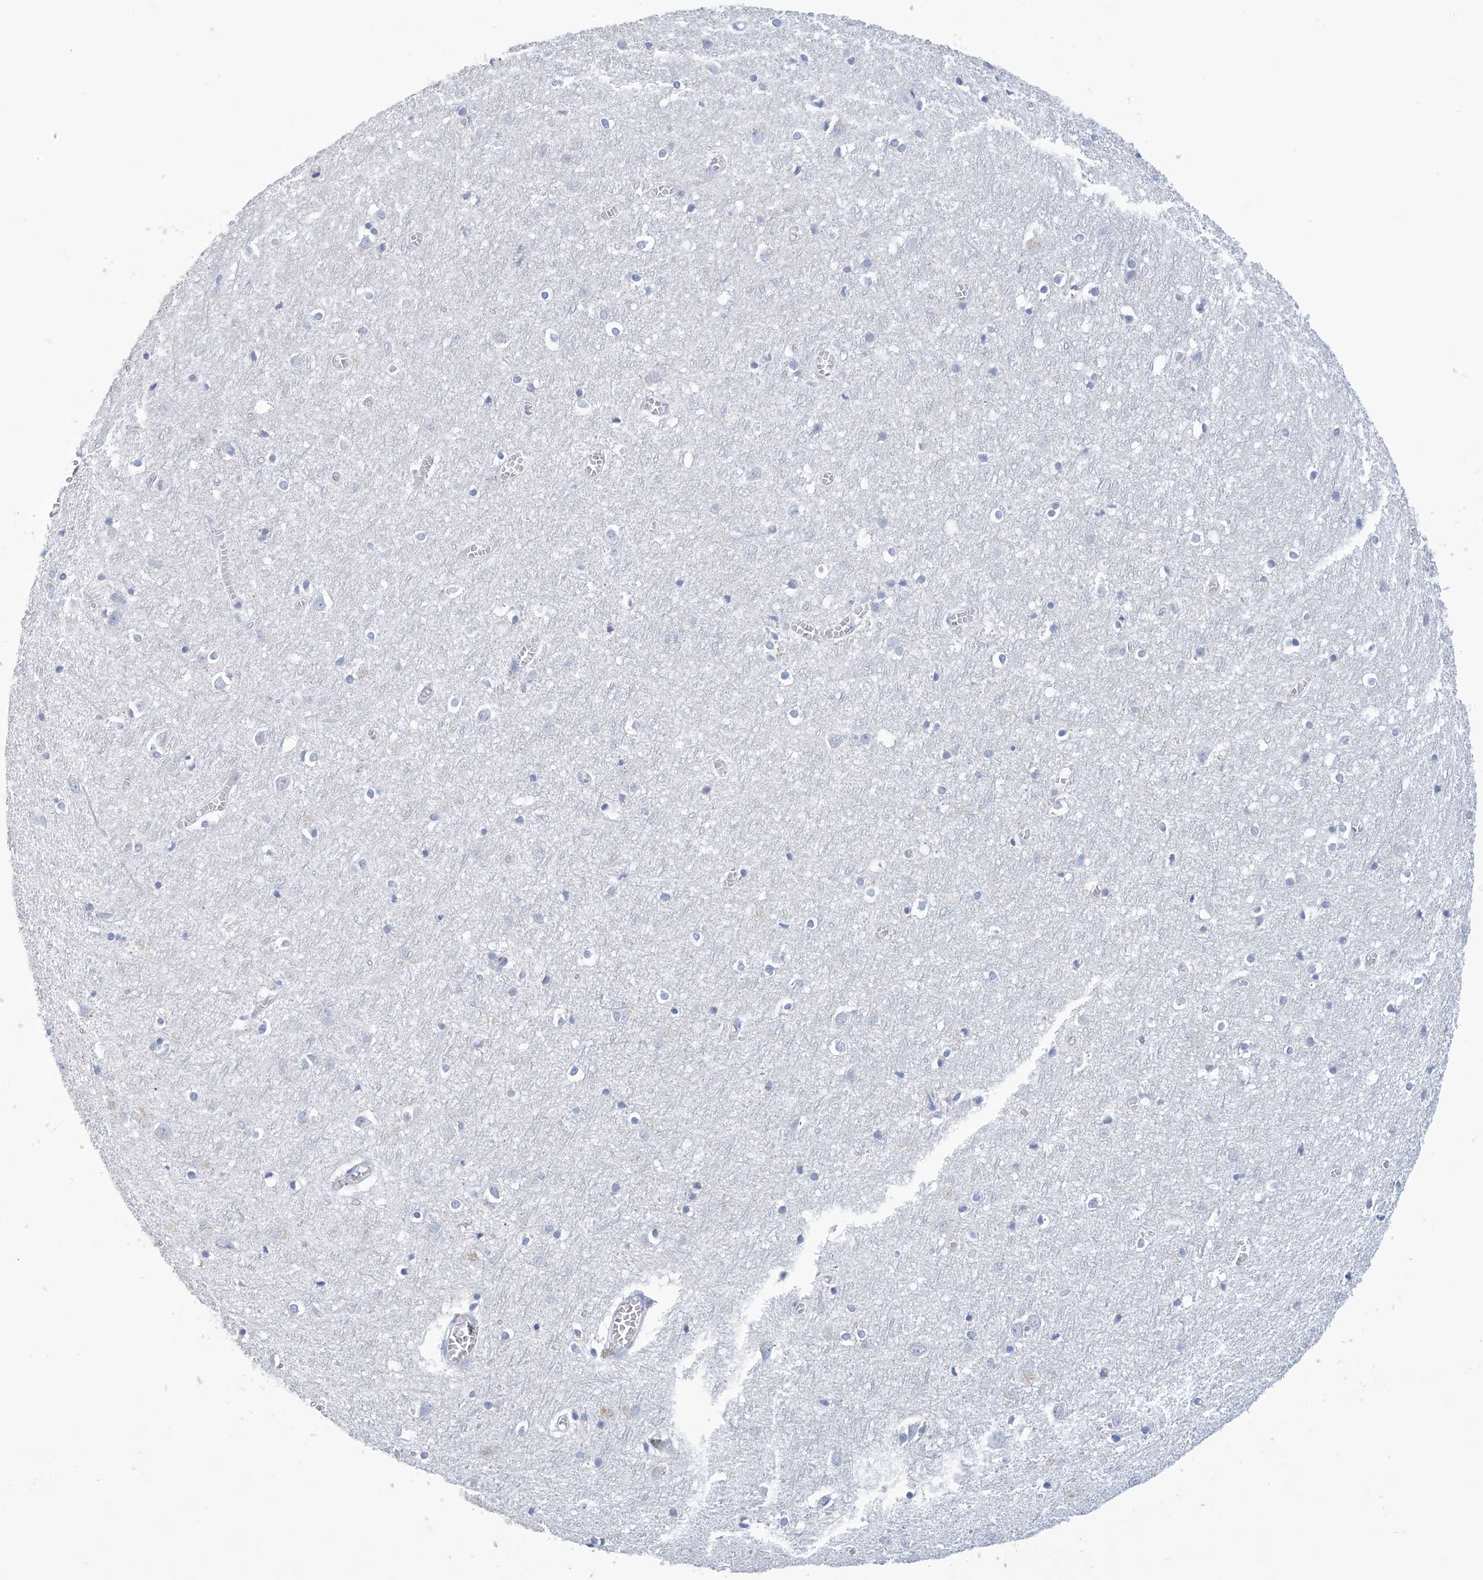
{"staining": {"intensity": "negative", "quantity": "none", "location": "none"}, "tissue": "cerebral cortex", "cell_type": "Endothelial cells", "image_type": "normal", "snomed": [{"axis": "morphology", "description": "Normal tissue, NOS"}, {"axis": "topography", "description": "Cerebral cortex"}], "caption": "Immunohistochemistry of unremarkable human cerebral cortex exhibits no staining in endothelial cells.", "gene": "DSP", "patient": {"sex": "female", "age": 64}}